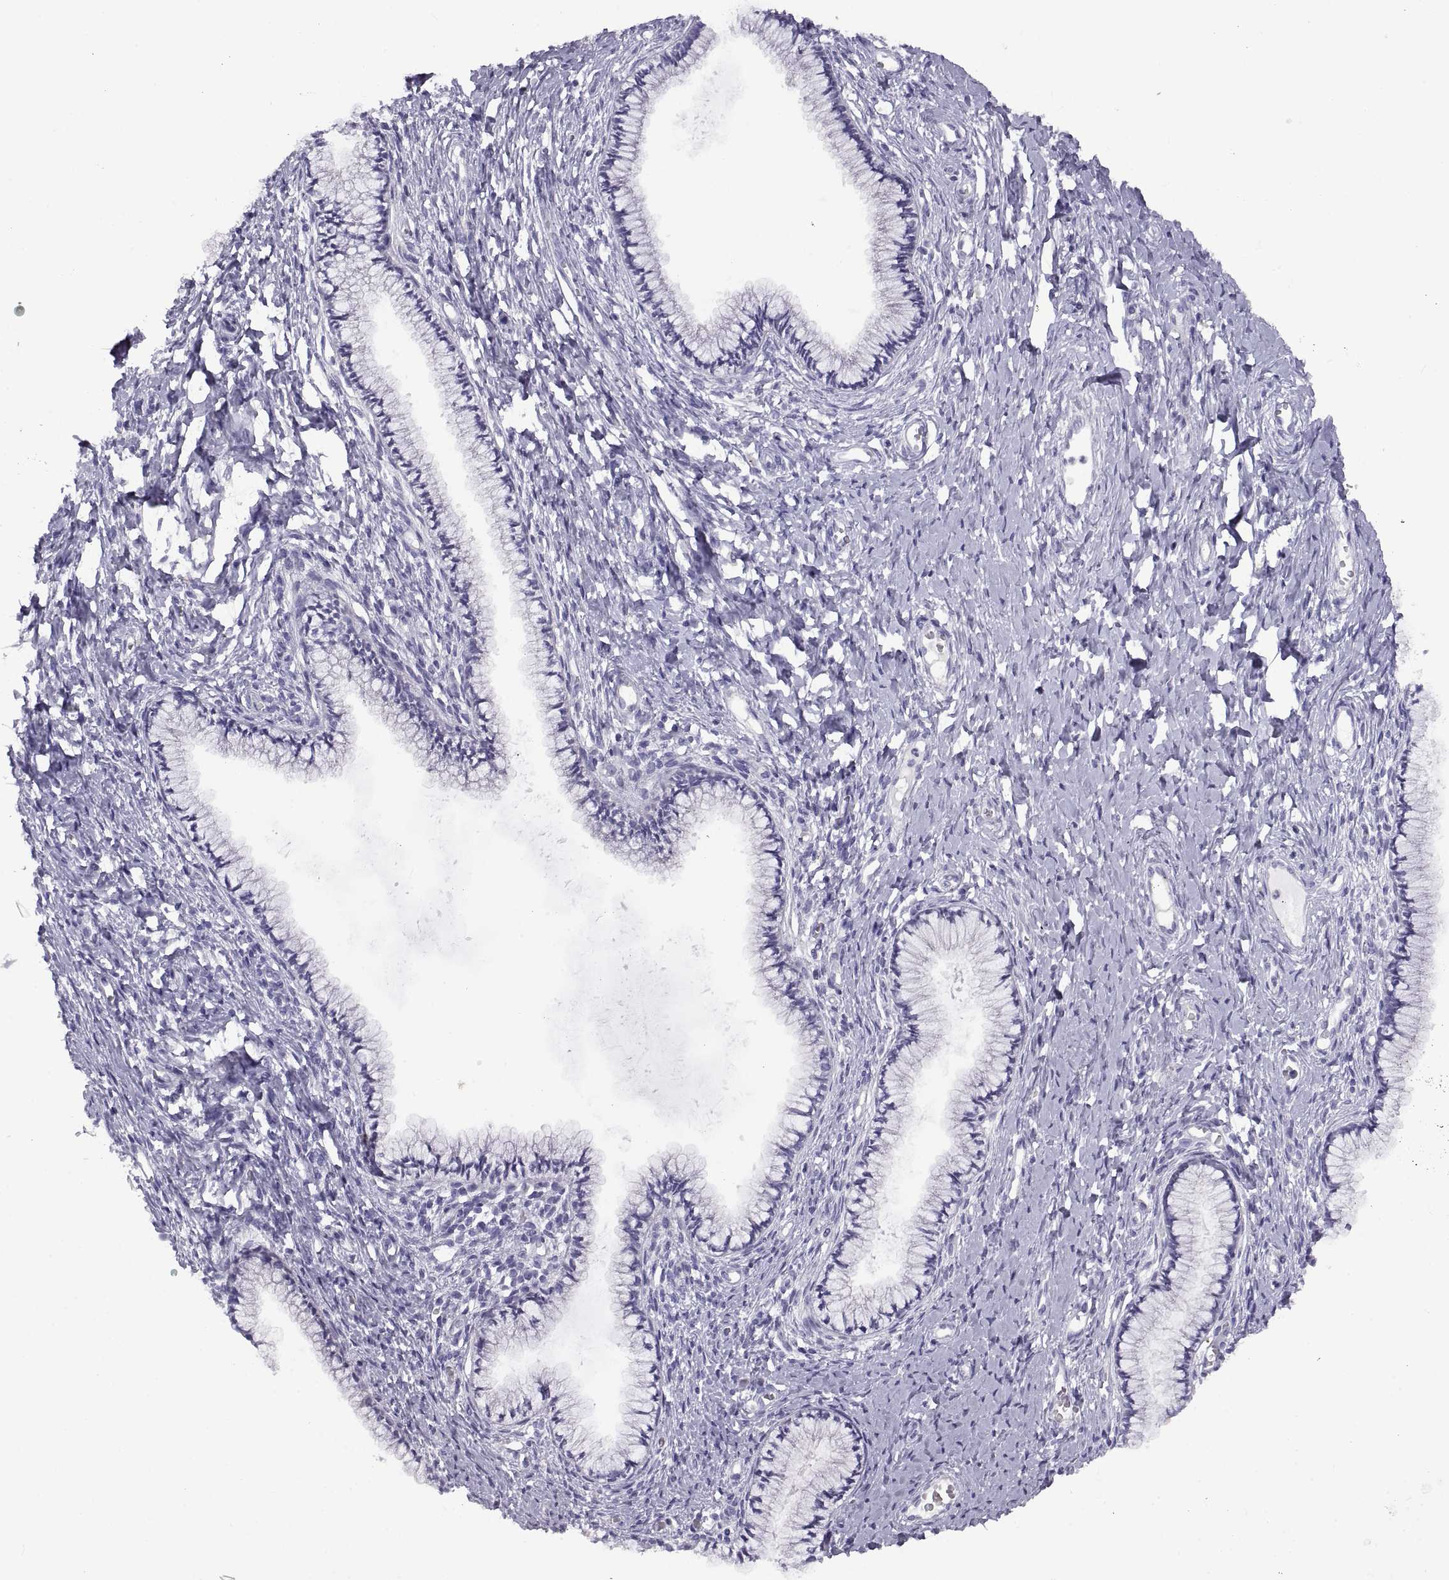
{"staining": {"intensity": "negative", "quantity": "none", "location": "none"}, "tissue": "cervix", "cell_type": "Glandular cells", "image_type": "normal", "snomed": [{"axis": "morphology", "description": "Normal tissue, NOS"}, {"axis": "topography", "description": "Cervix"}], "caption": "A high-resolution image shows IHC staining of benign cervix, which exhibits no significant staining in glandular cells.", "gene": "CRYBB3", "patient": {"sex": "female", "age": 40}}